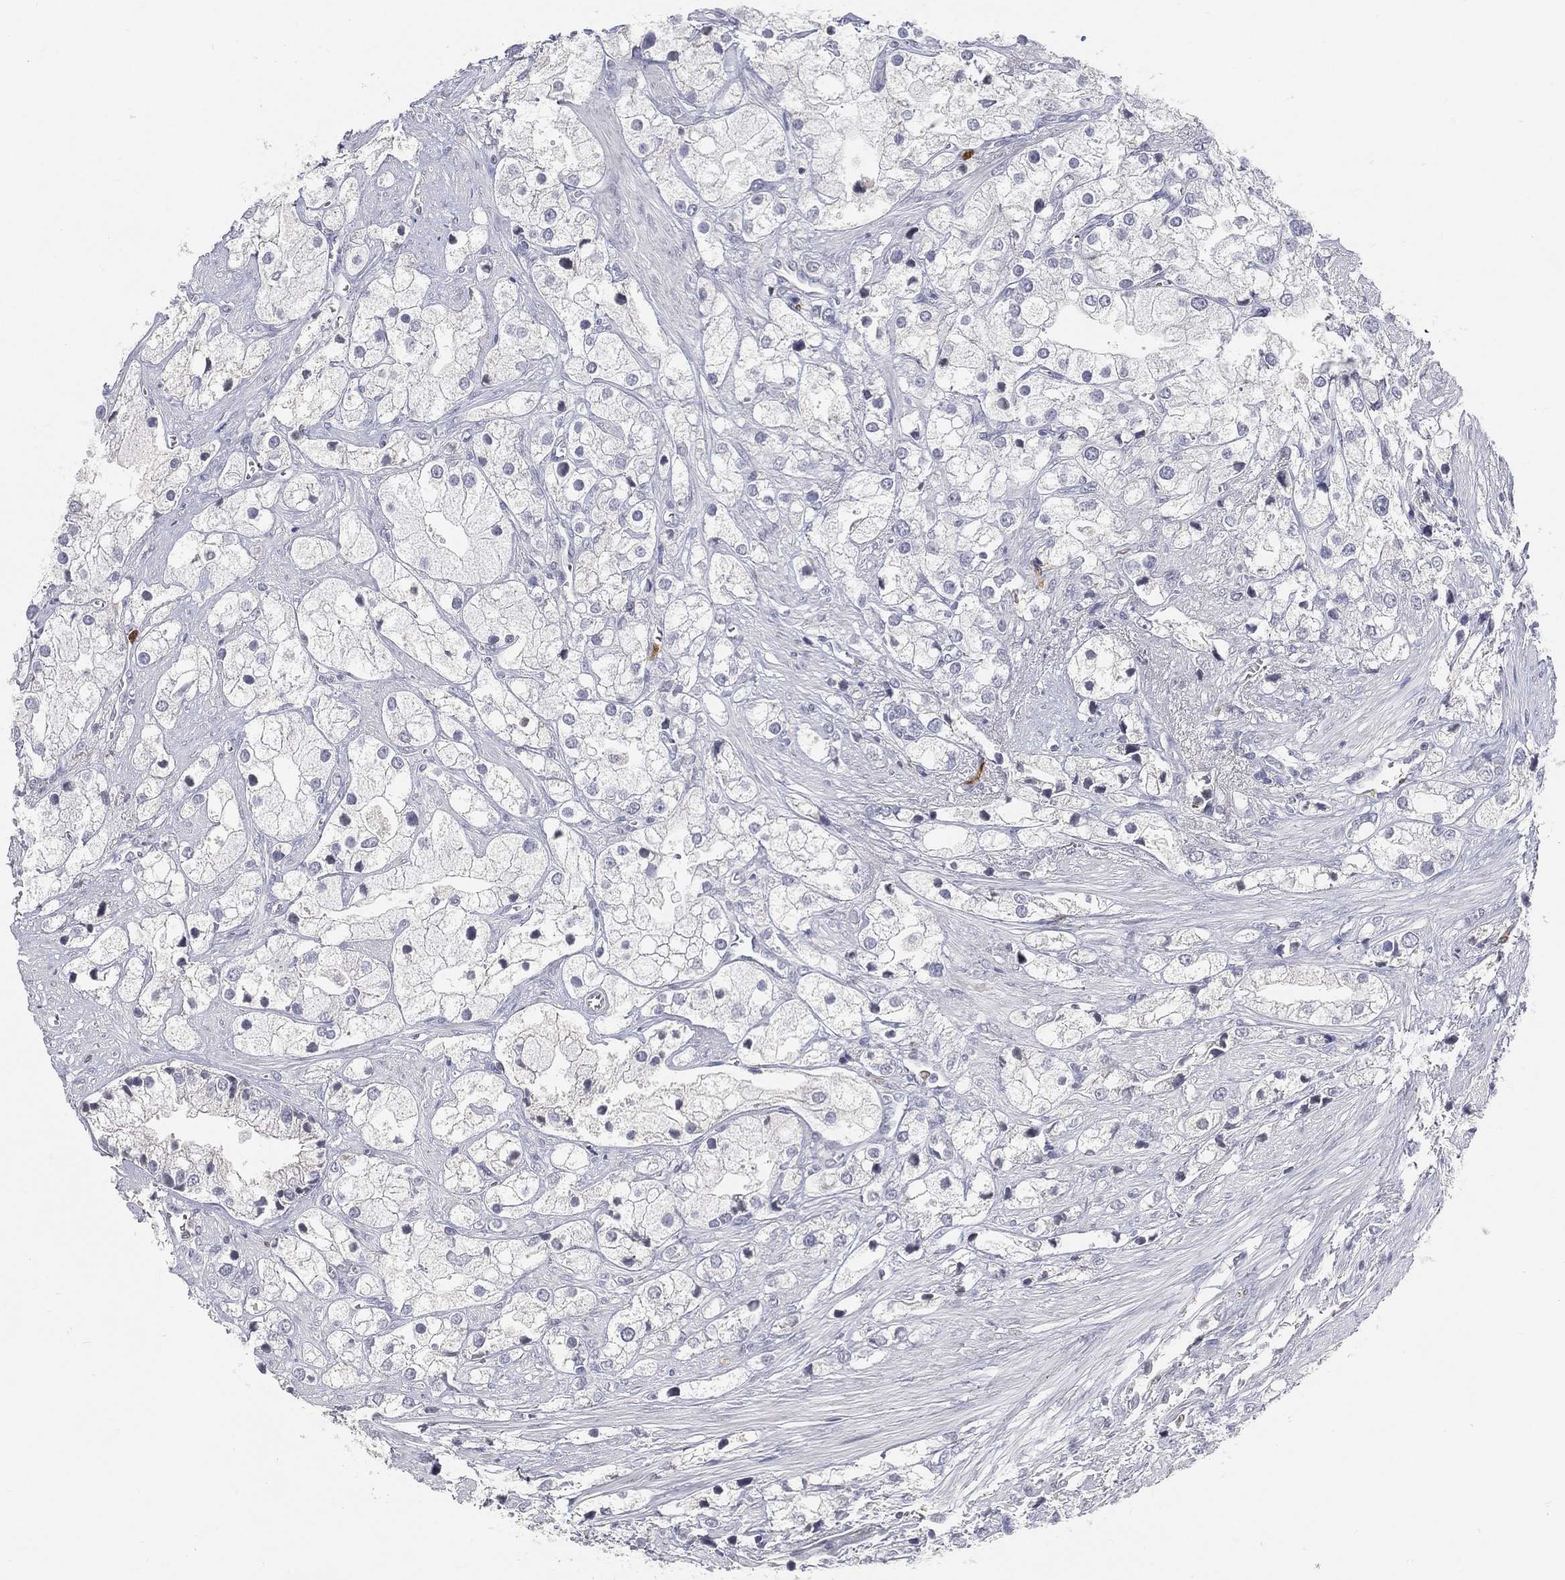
{"staining": {"intensity": "negative", "quantity": "none", "location": "none"}, "tissue": "prostate cancer", "cell_type": "Tumor cells", "image_type": "cancer", "snomed": [{"axis": "morphology", "description": "Adenocarcinoma, NOS"}, {"axis": "topography", "description": "Prostate and seminal vesicle, NOS"}, {"axis": "topography", "description": "Prostate"}], "caption": "DAB (3,3'-diaminobenzidine) immunohistochemical staining of human prostate adenocarcinoma shows no significant positivity in tumor cells. (DAB (3,3'-diaminobenzidine) immunohistochemistry visualized using brightfield microscopy, high magnification).", "gene": "ARG1", "patient": {"sex": "male", "age": 79}}